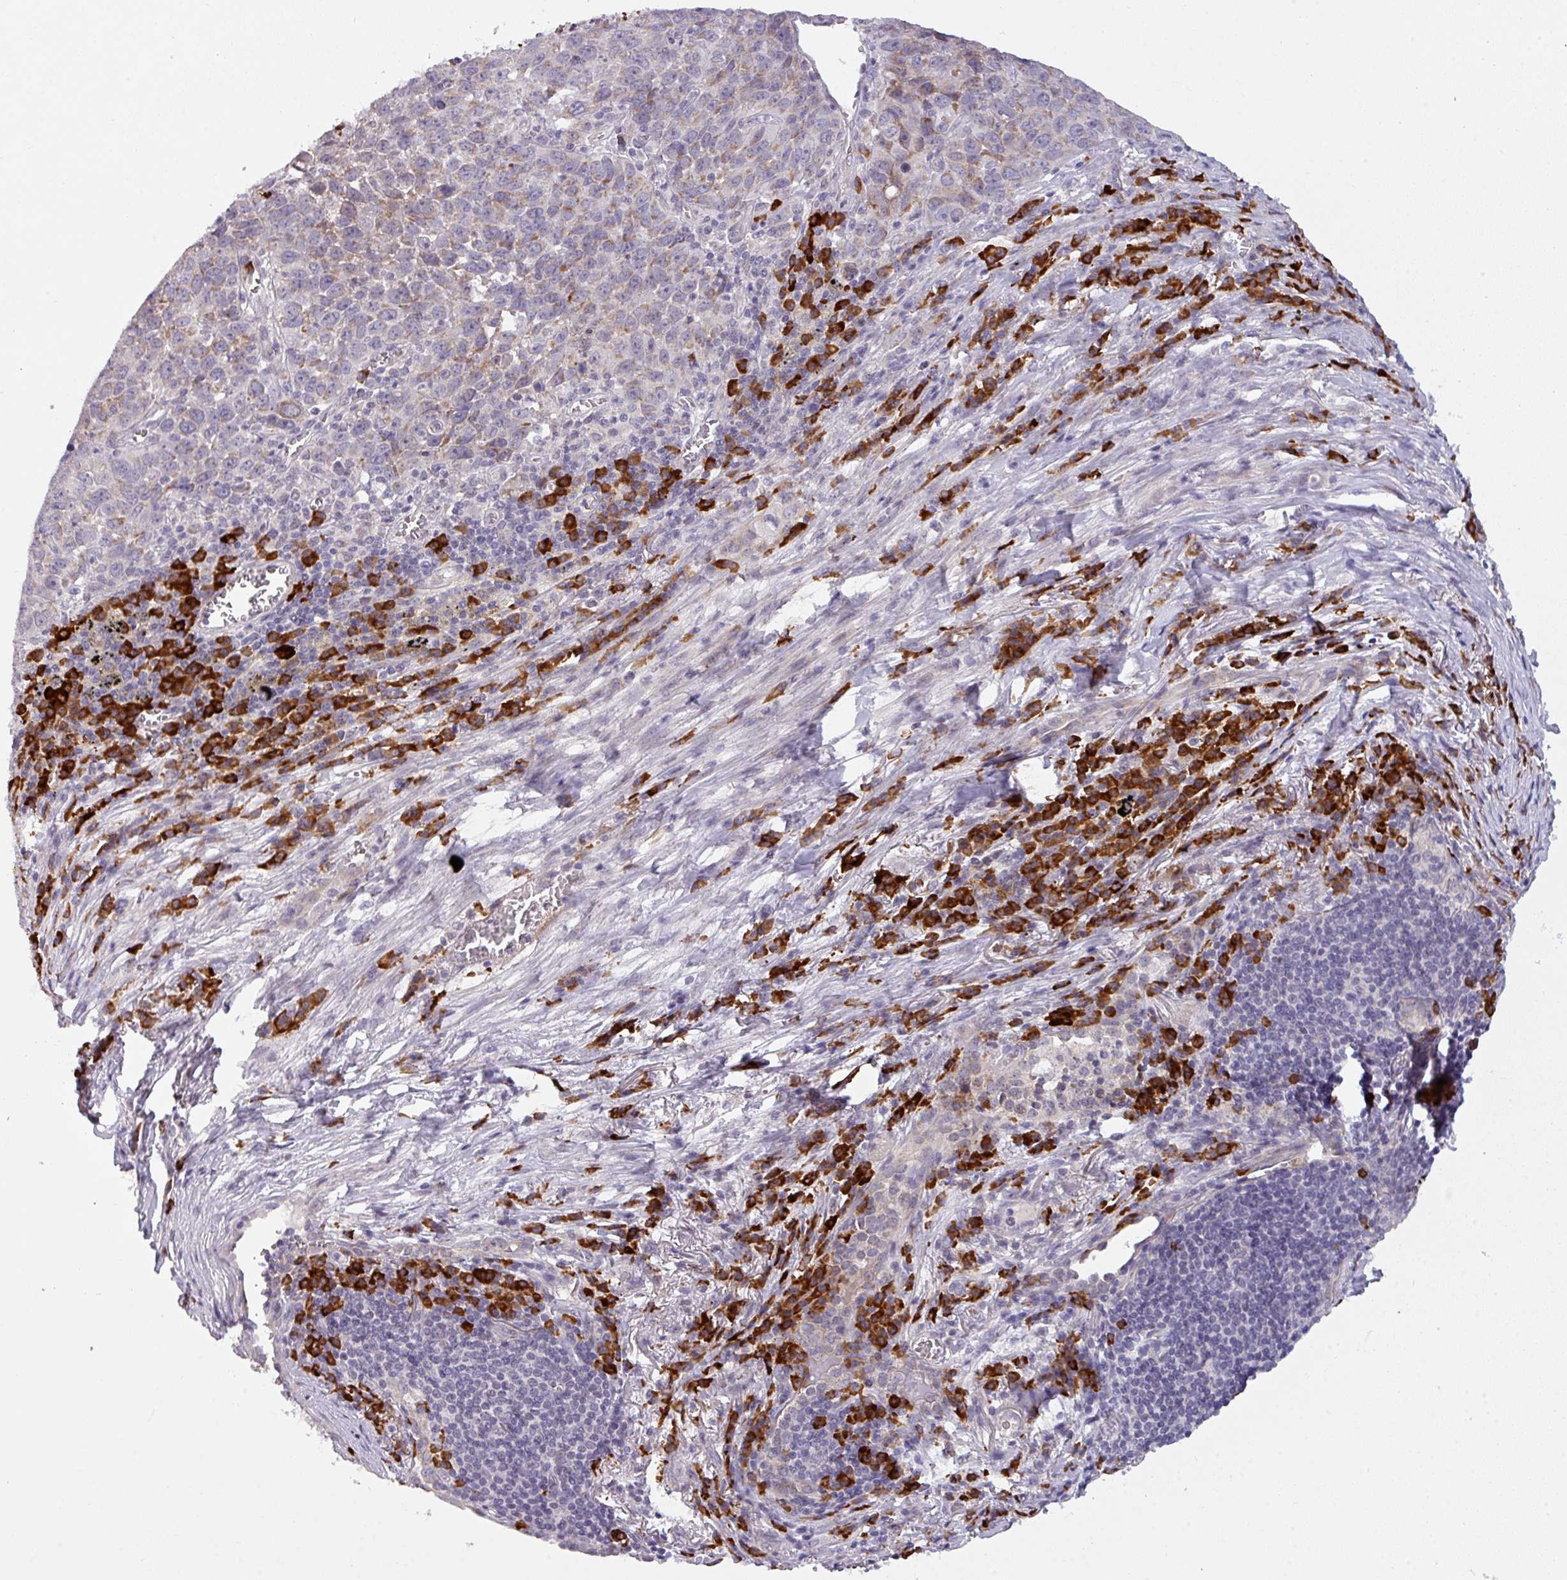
{"staining": {"intensity": "moderate", "quantity": "25%-75%", "location": "cytoplasmic/membranous"}, "tissue": "lung cancer", "cell_type": "Tumor cells", "image_type": "cancer", "snomed": [{"axis": "morphology", "description": "Squamous cell carcinoma, NOS"}, {"axis": "topography", "description": "Lung"}], "caption": "A micrograph of human lung cancer (squamous cell carcinoma) stained for a protein shows moderate cytoplasmic/membranous brown staining in tumor cells. Ihc stains the protein in brown and the nuclei are stained blue.", "gene": "C2orf68", "patient": {"sex": "male", "age": 76}}